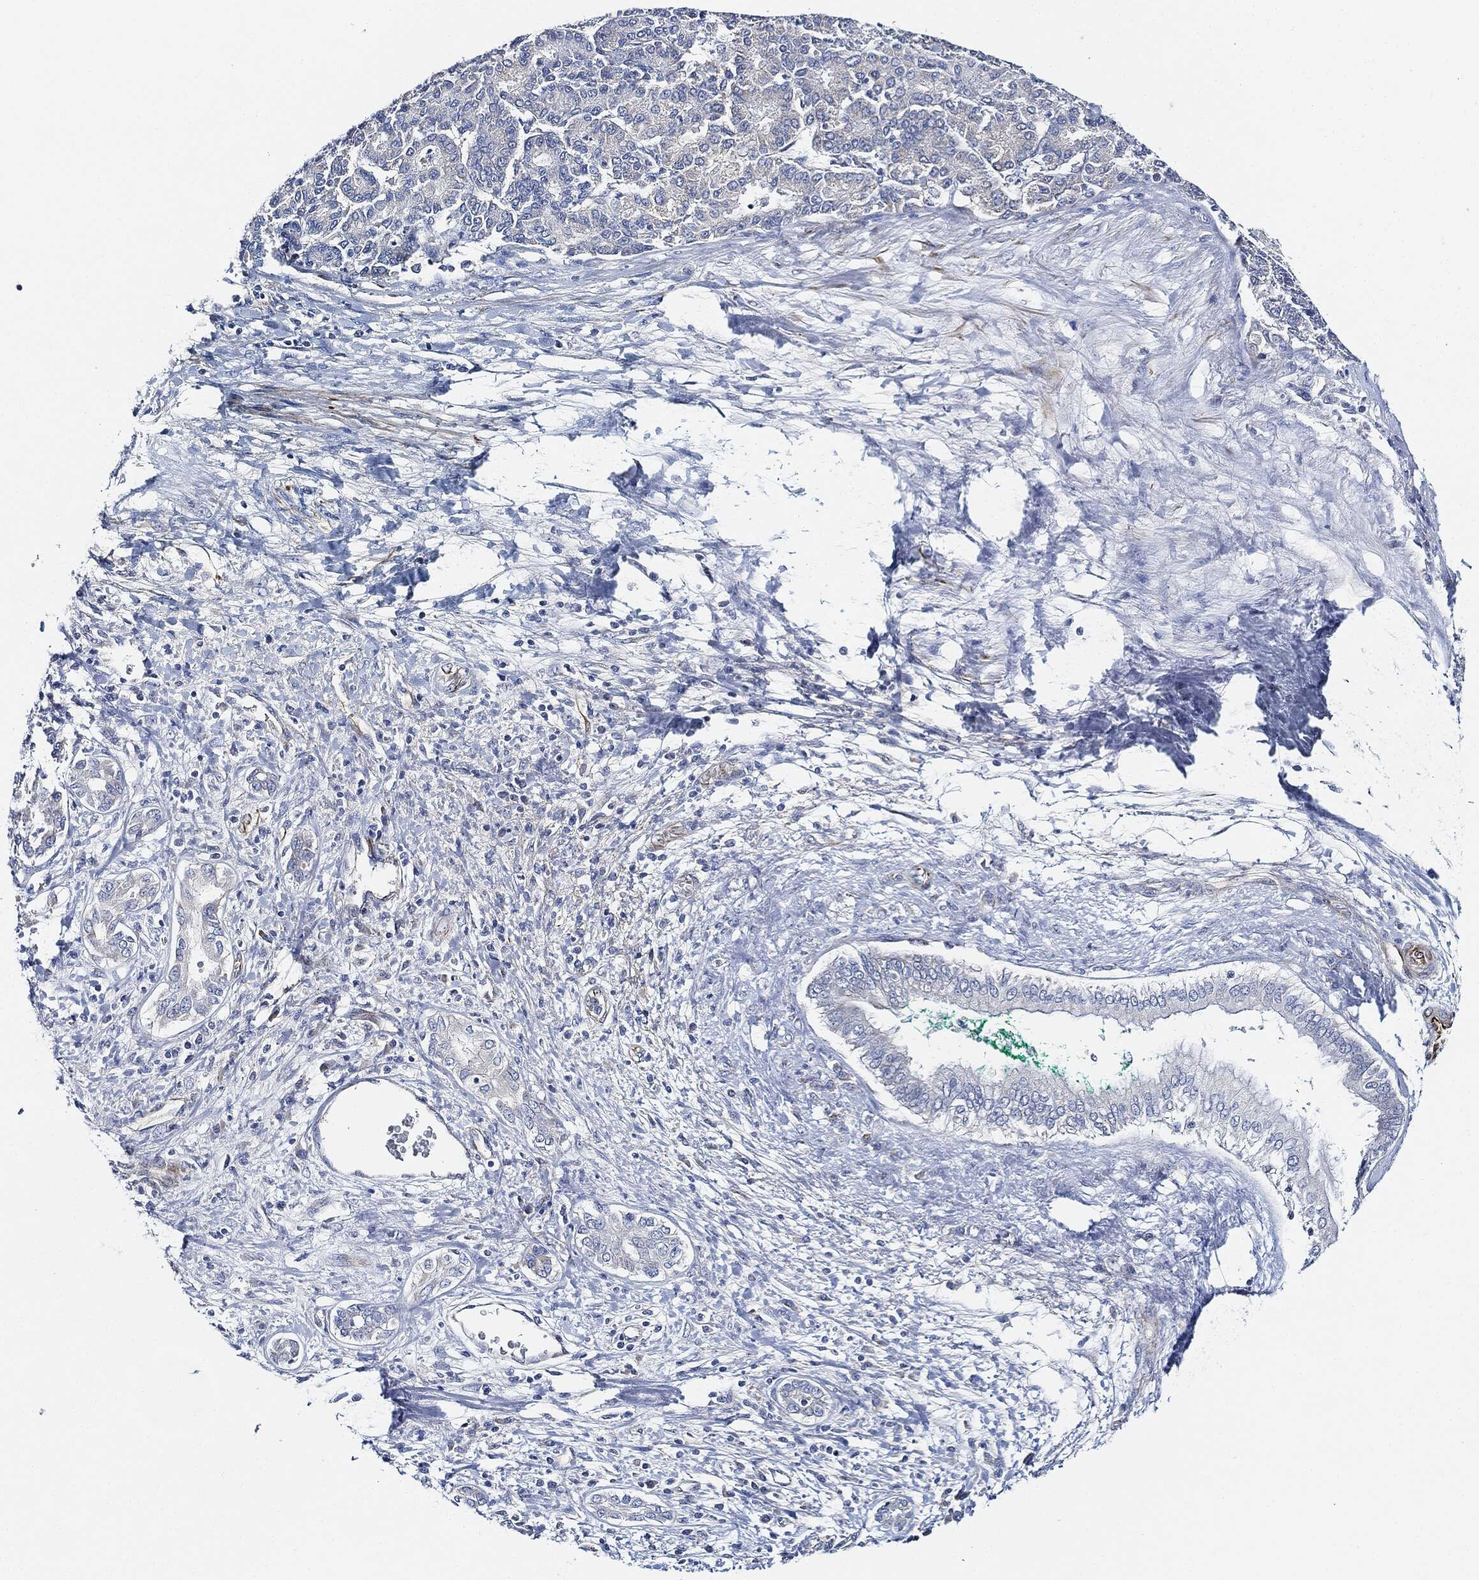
{"staining": {"intensity": "negative", "quantity": "none", "location": "none"}, "tissue": "liver cancer", "cell_type": "Tumor cells", "image_type": "cancer", "snomed": [{"axis": "morphology", "description": "Carcinoma, Hepatocellular, NOS"}, {"axis": "topography", "description": "Liver"}], "caption": "Immunohistochemistry histopathology image of liver hepatocellular carcinoma stained for a protein (brown), which demonstrates no positivity in tumor cells.", "gene": "THSD1", "patient": {"sex": "male", "age": 65}}